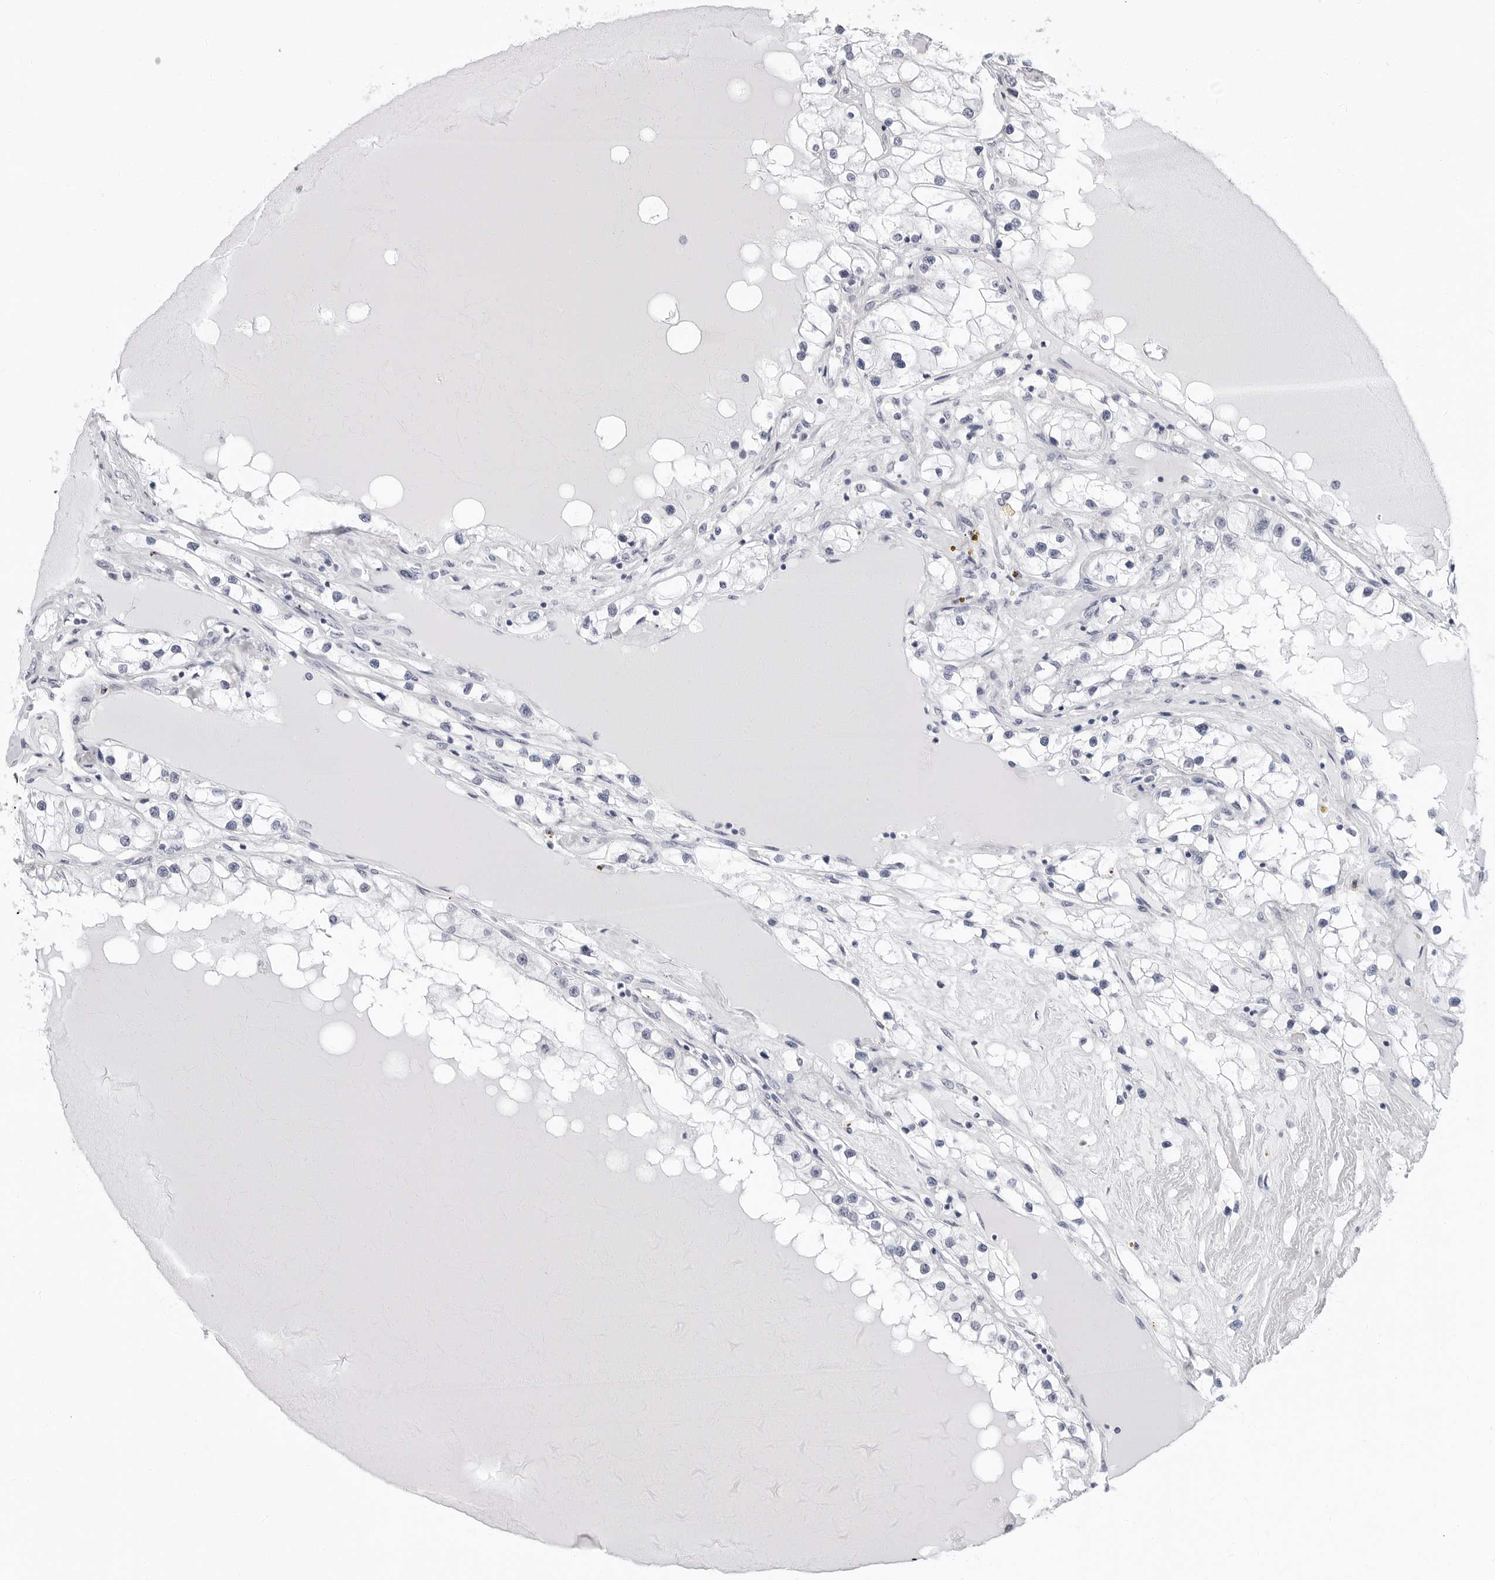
{"staining": {"intensity": "negative", "quantity": "none", "location": "none"}, "tissue": "renal cancer", "cell_type": "Tumor cells", "image_type": "cancer", "snomed": [{"axis": "morphology", "description": "Adenocarcinoma, NOS"}, {"axis": "topography", "description": "Kidney"}], "caption": "Tumor cells are negative for brown protein staining in renal cancer. (Immunohistochemistry (ihc), brightfield microscopy, high magnification).", "gene": "ERICH3", "patient": {"sex": "male", "age": 68}}